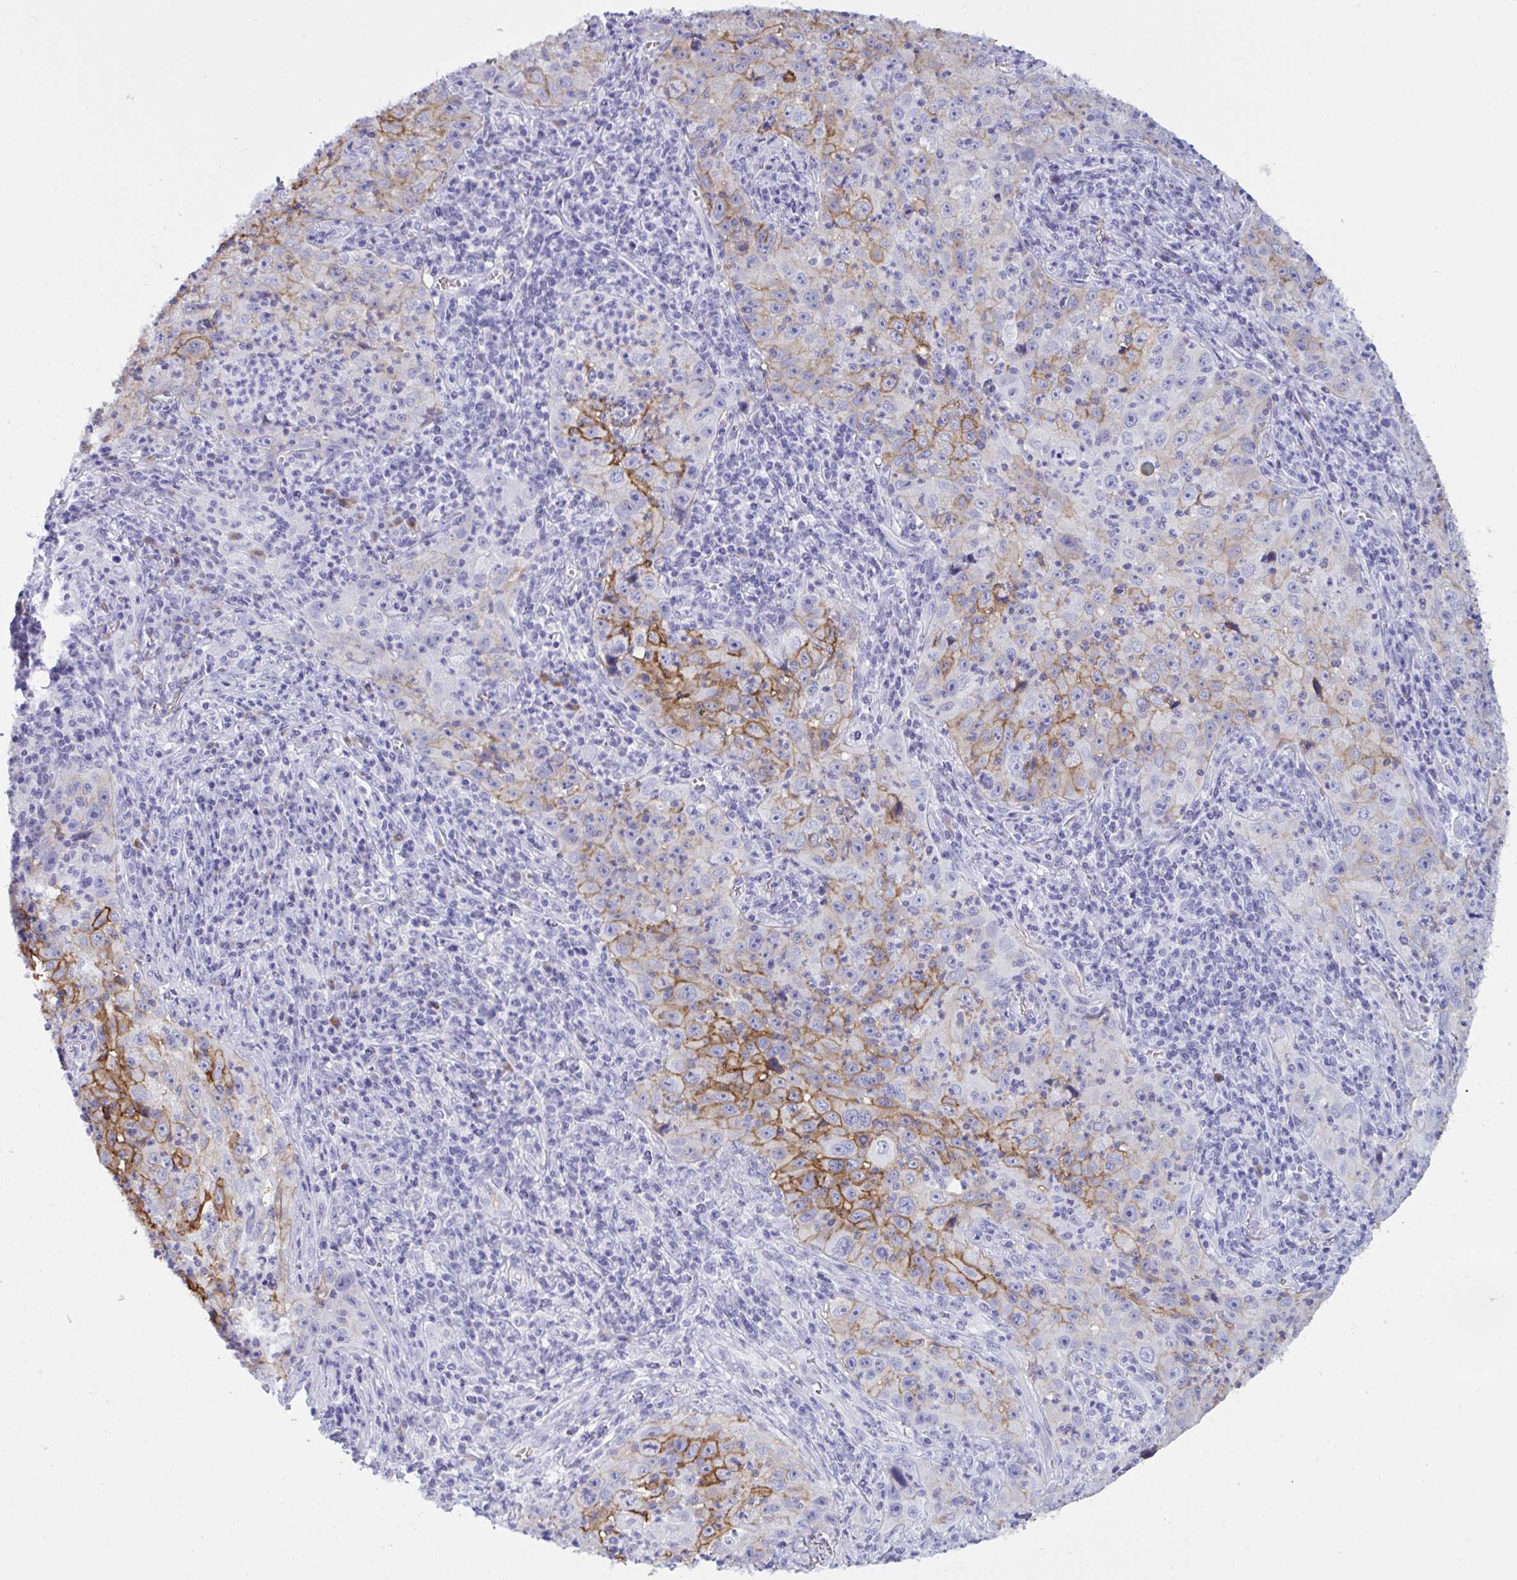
{"staining": {"intensity": "moderate", "quantity": "<25%", "location": "cytoplasmic/membranous"}, "tissue": "lung cancer", "cell_type": "Tumor cells", "image_type": "cancer", "snomed": [{"axis": "morphology", "description": "Squamous cell carcinoma, NOS"}, {"axis": "topography", "description": "Lung"}], "caption": "Immunohistochemistry (IHC) of squamous cell carcinoma (lung) reveals low levels of moderate cytoplasmic/membranous positivity in about <25% of tumor cells.", "gene": "SLC2A1", "patient": {"sex": "male", "age": 71}}